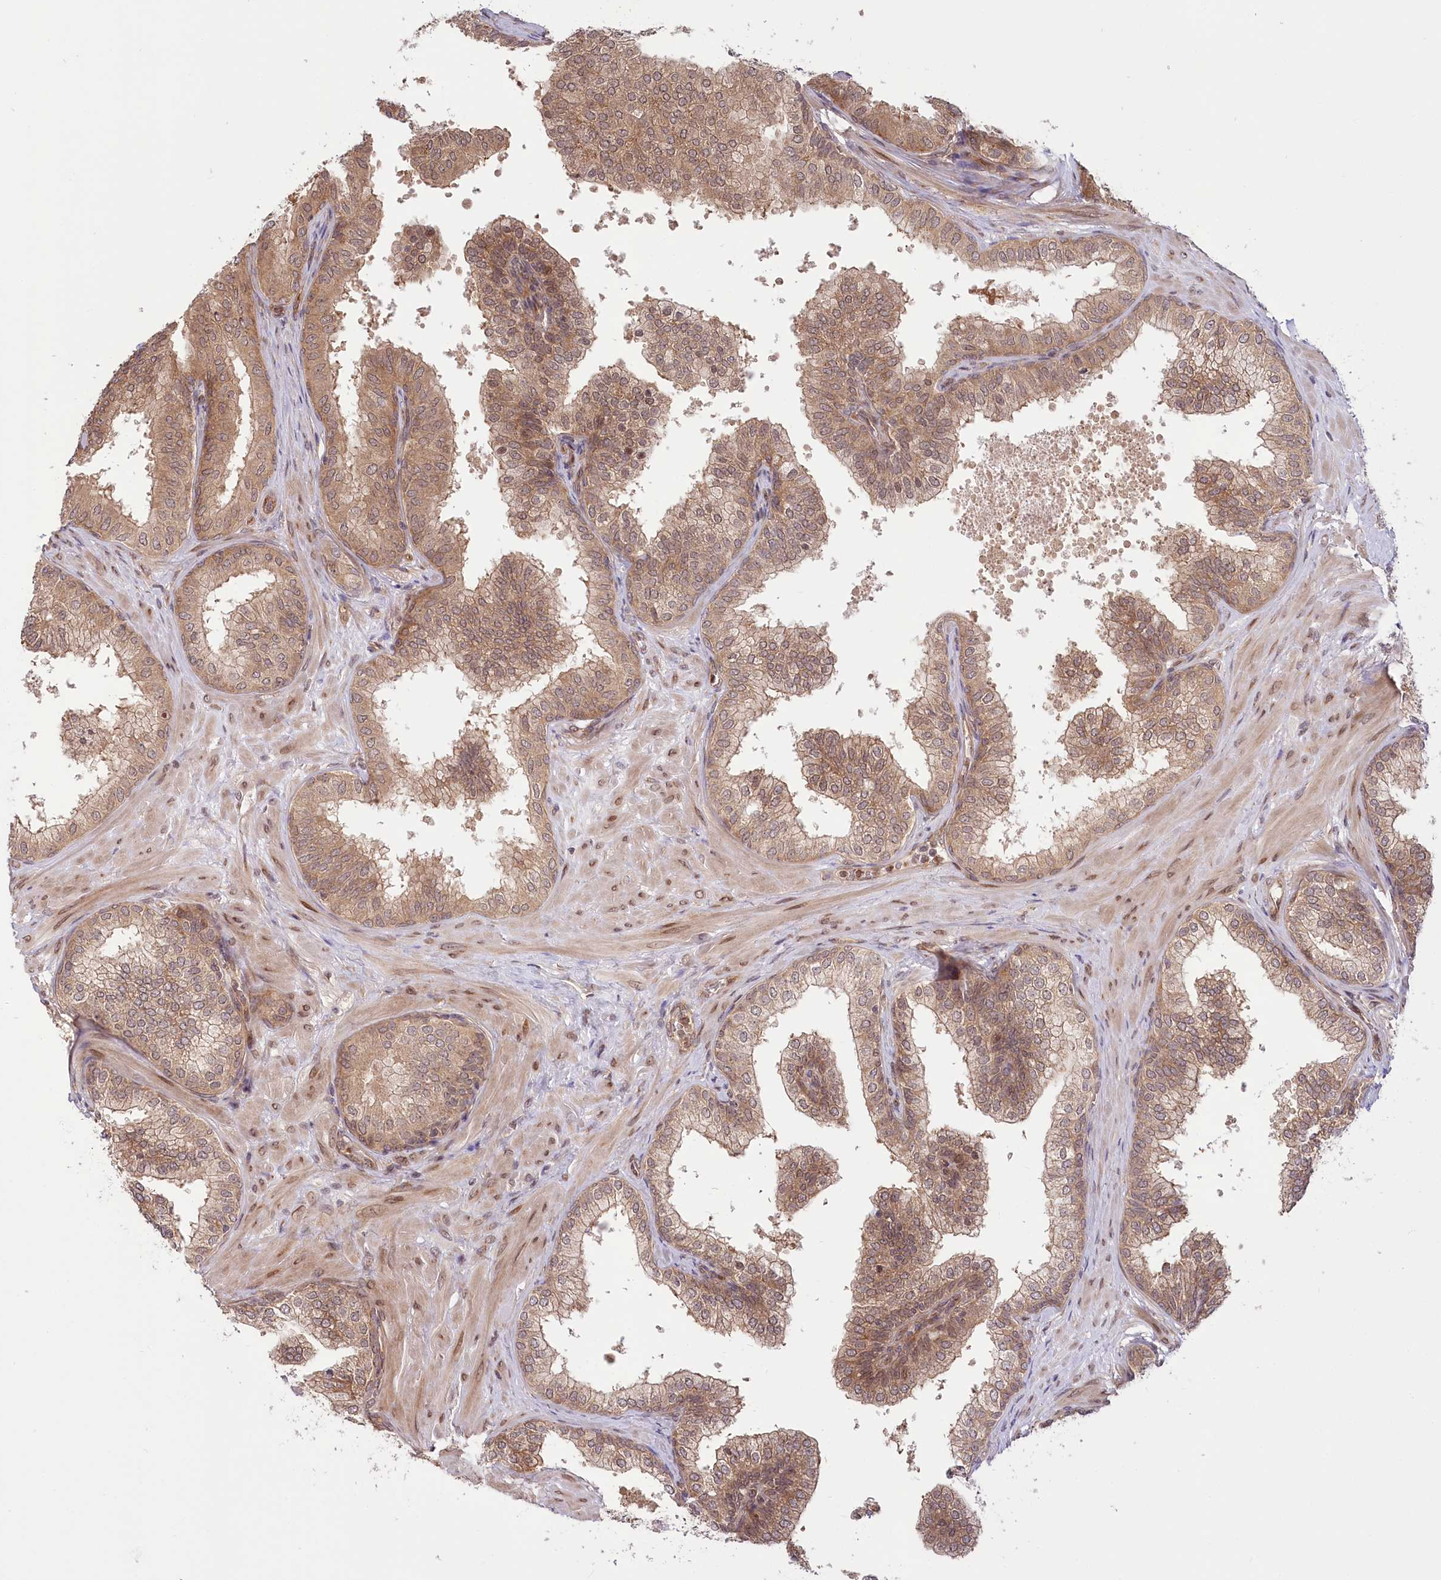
{"staining": {"intensity": "moderate", "quantity": "25%-75%", "location": "cytoplasmic/membranous"}, "tissue": "prostate", "cell_type": "Glandular cells", "image_type": "normal", "snomed": [{"axis": "morphology", "description": "Normal tissue, NOS"}, {"axis": "topography", "description": "Prostate"}], "caption": "Protein staining by IHC reveals moderate cytoplasmic/membranous expression in about 25%-75% of glandular cells in normal prostate.", "gene": "CEP70", "patient": {"sex": "male", "age": 60}}